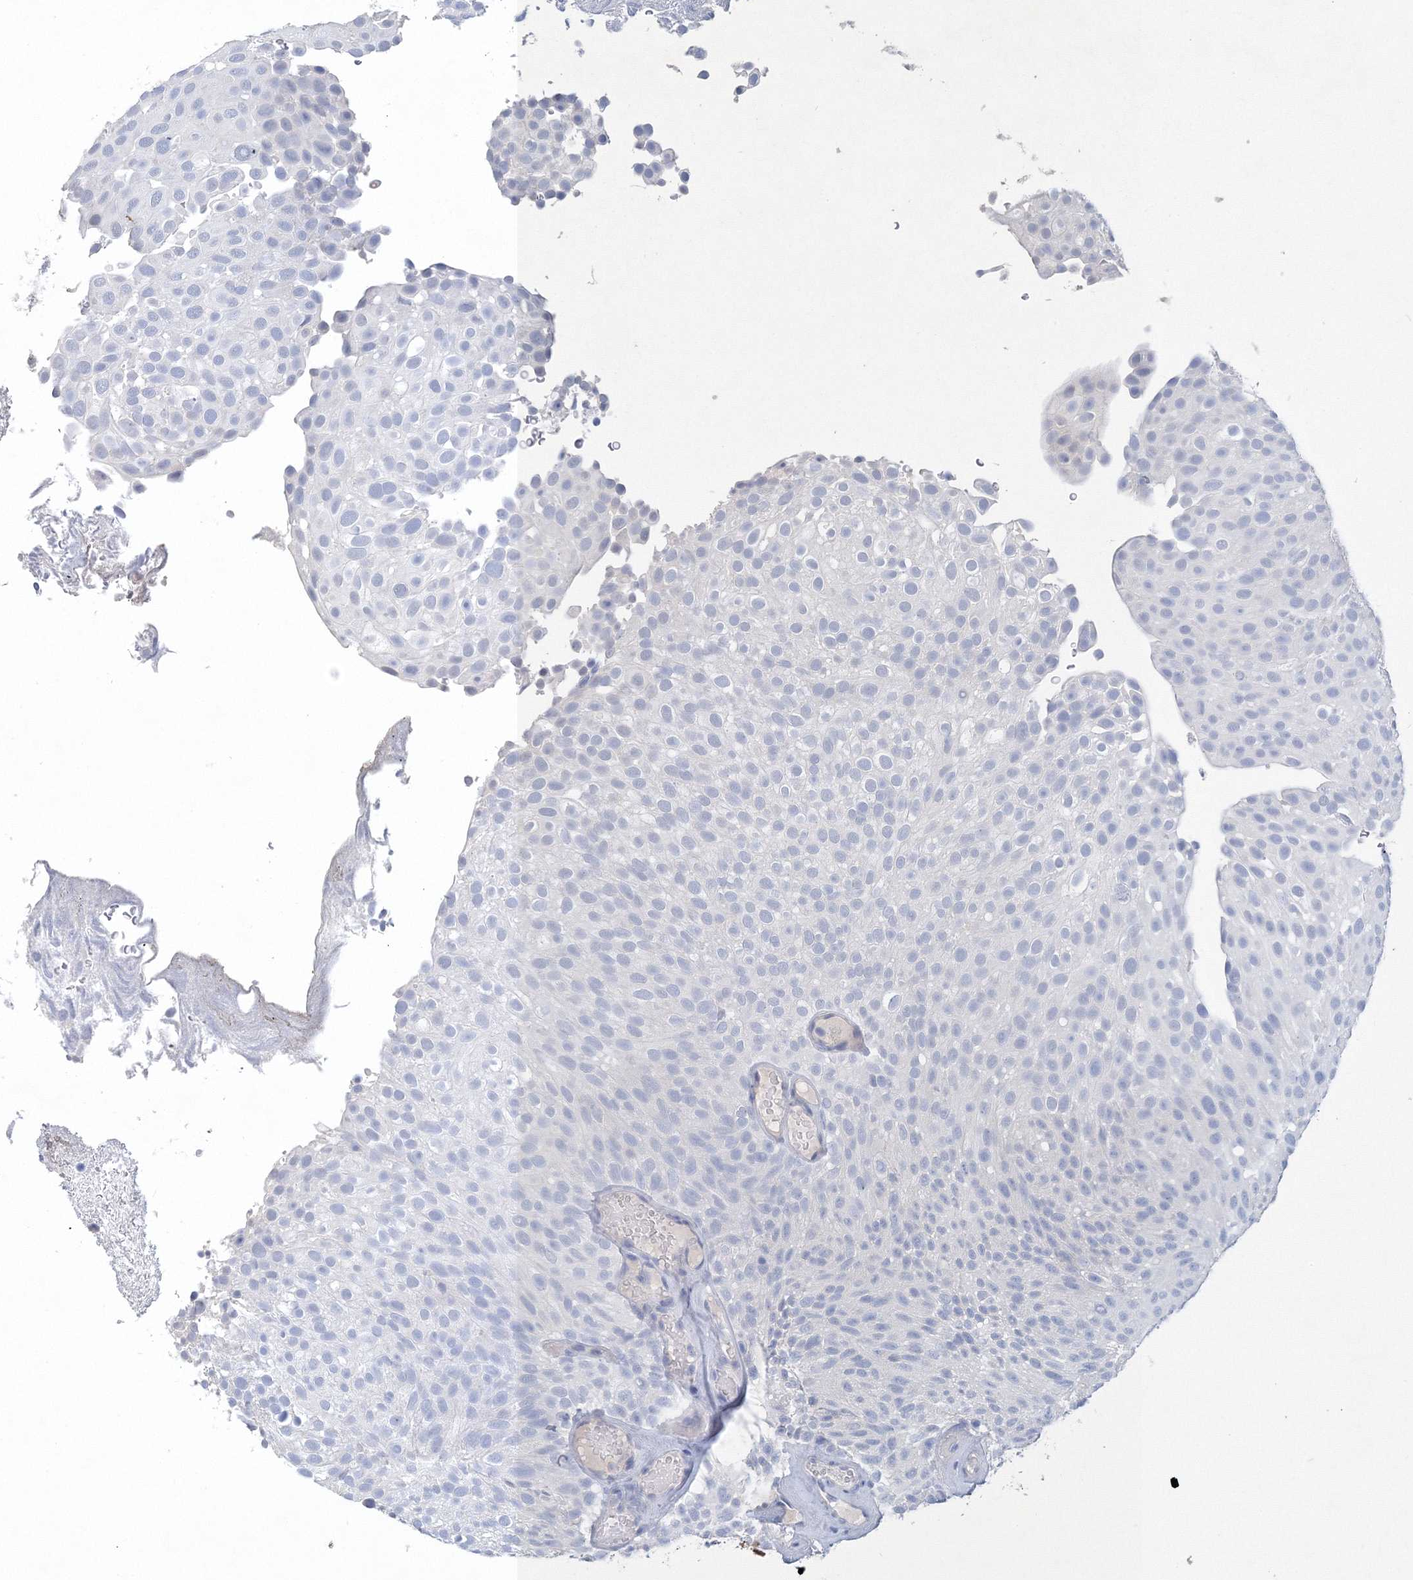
{"staining": {"intensity": "negative", "quantity": "none", "location": "none"}, "tissue": "urothelial cancer", "cell_type": "Tumor cells", "image_type": "cancer", "snomed": [{"axis": "morphology", "description": "Urothelial carcinoma, Low grade"}, {"axis": "topography", "description": "Urinary bladder"}], "caption": "An IHC histopathology image of urothelial carcinoma (low-grade) is shown. There is no staining in tumor cells of urothelial carcinoma (low-grade).", "gene": "OSBPL6", "patient": {"sex": "male", "age": 78}}